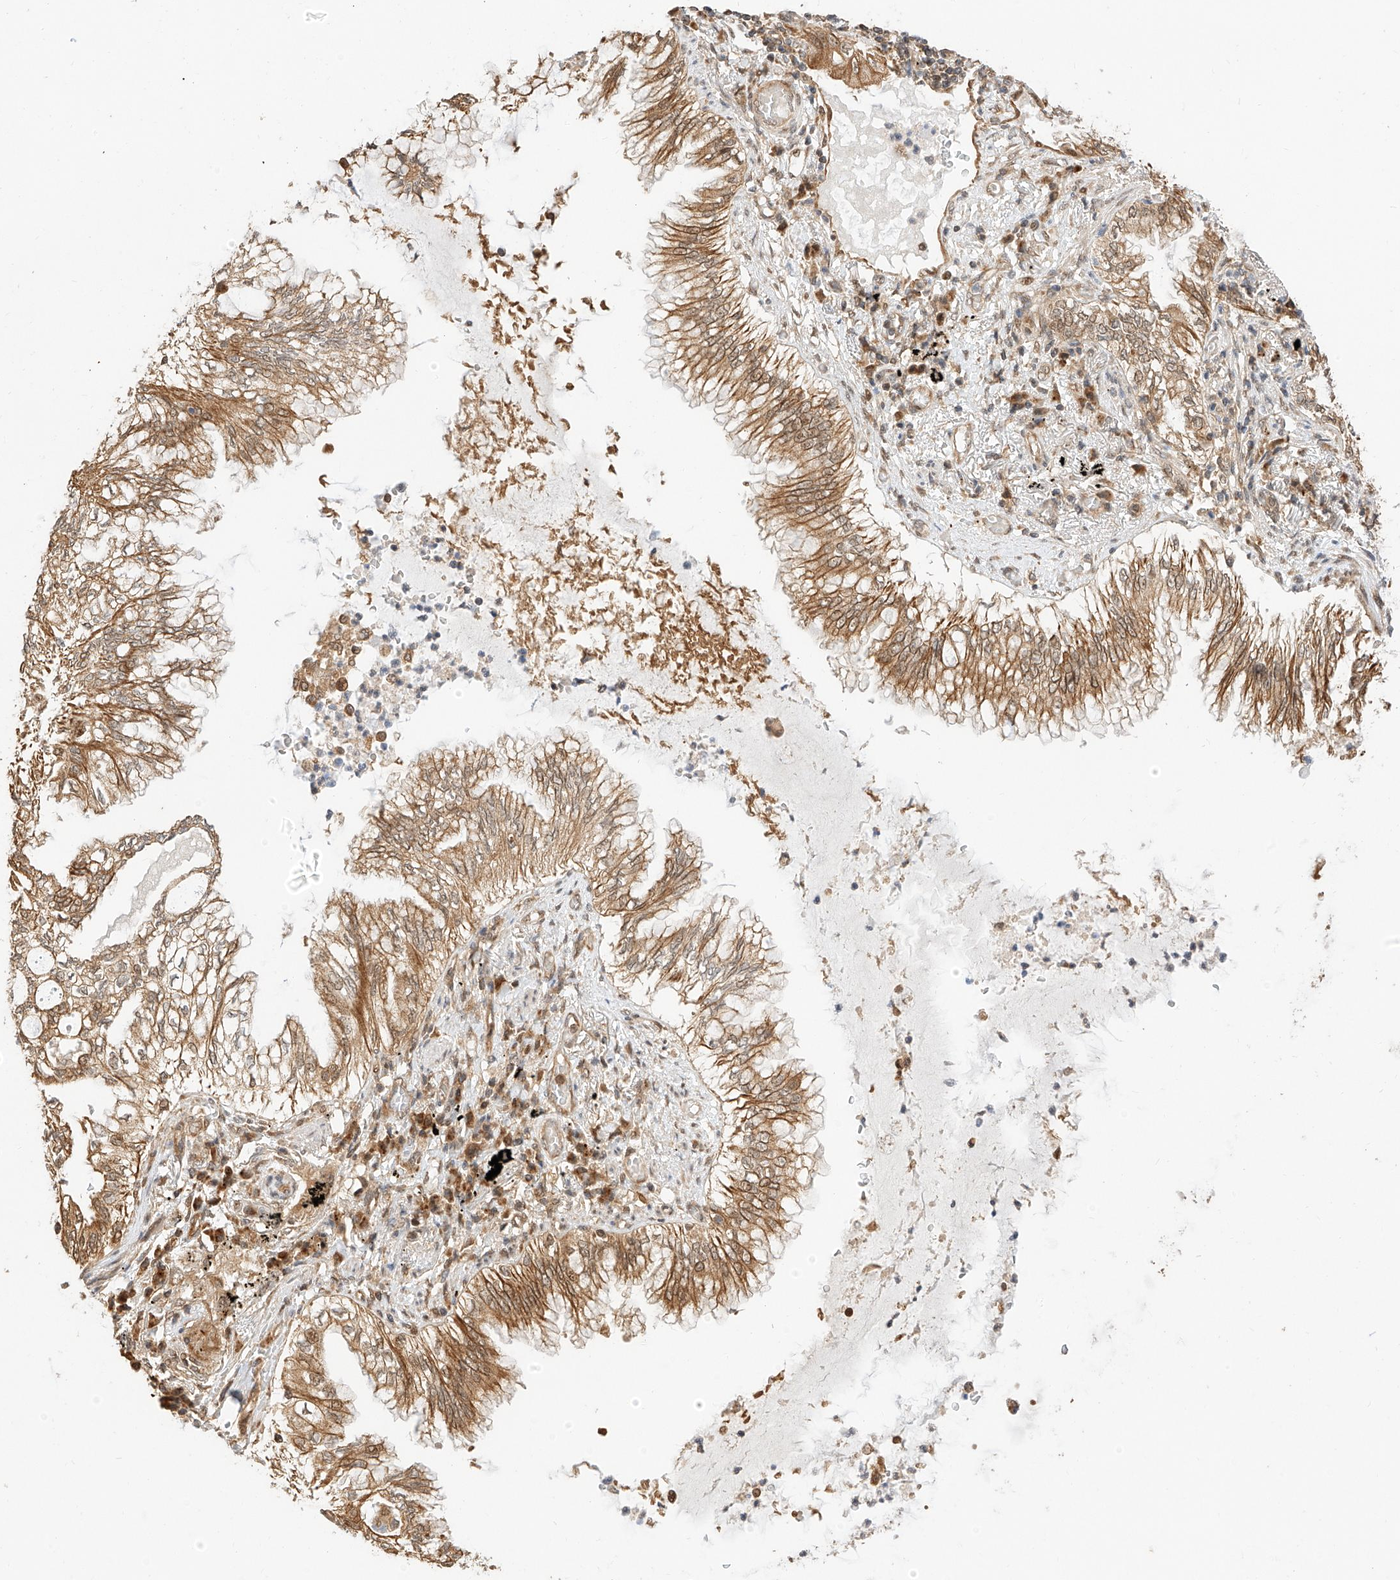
{"staining": {"intensity": "moderate", "quantity": ">75%", "location": "cytoplasmic/membranous"}, "tissue": "lung cancer", "cell_type": "Tumor cells", "image_type": "cancer", "snomed": [{"axis": "morphology", "description": "Adenocarcinoma, NOS"}, {"axis": "topography", "description": "Lung"}], "caption": "DAB (3,3'-diaminobenzidine) immunohistochemical staining of adenocarcinoma (lung) demonstrates moderate cytoplasmic/membranous protein positivity in about >75% of tumor cells.", "gene": "EIF4H", "patient": {"sex": "female", "age": 70}}